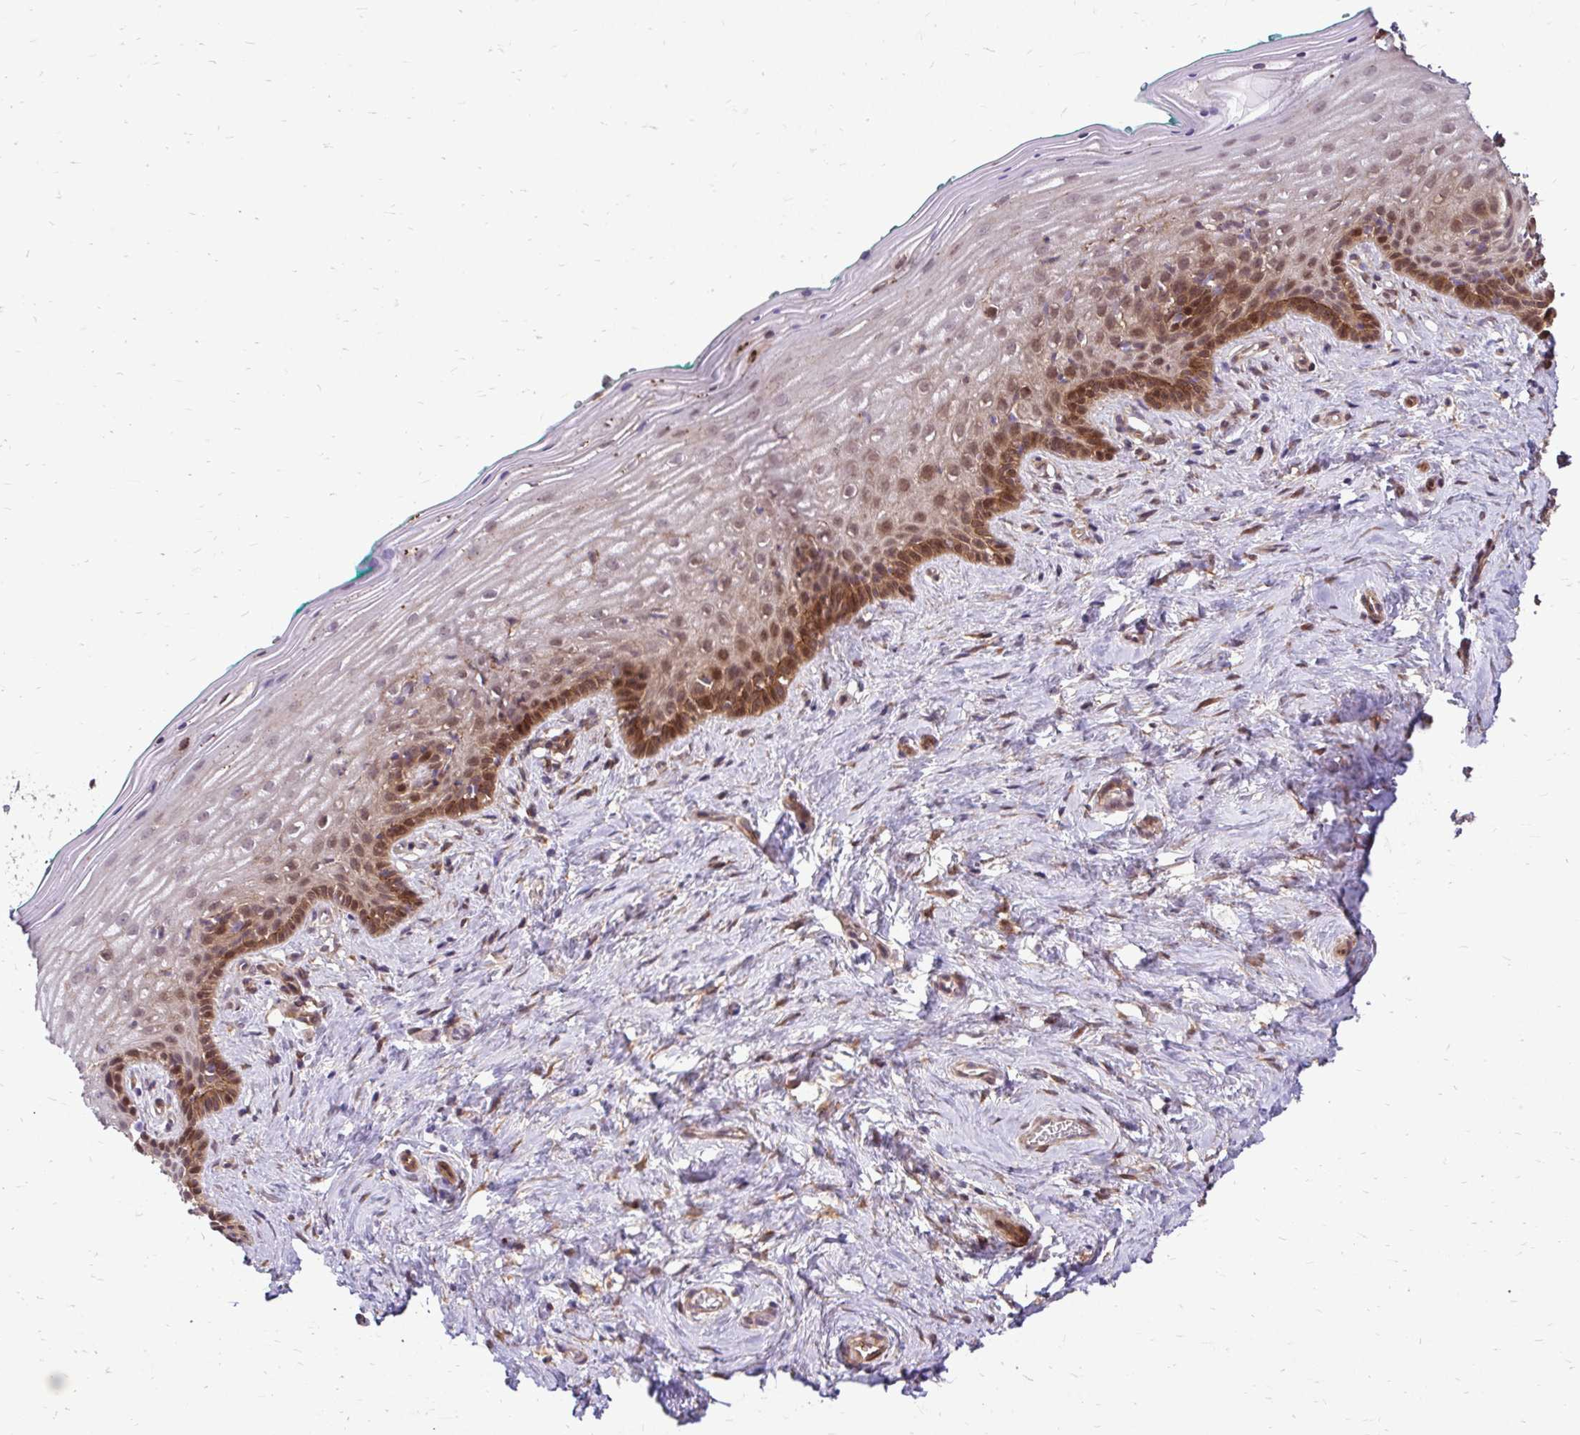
{"staining": {"intensity": "moderate", "quantity": "25%-75%", "location": "cytoplasmic/membranous,nuclear"}, "tissue": "vagina", "cell_type": "Squamous epithelial cells", "image_type": "normal", "snomed": [{"axis": "morphology", "description": "Normal tissue, NOS"}, {"axis": "topography", "description": "Vagina"}], "caption": "Brown immunohistochemical staining in unremarkable human vagina reveals moderate cytoplasmic/membranous,nuclear expression in approximately 25%-75% of squamous epithelial cells. The staining was performed using DAB (3,3'-diaminobenzidine), with brown indicating positive protein expression. Nuclei are stained blue with hematoxylin.", "gene": "TRIP6", "patient": {"sex": "female", "age": 45}}